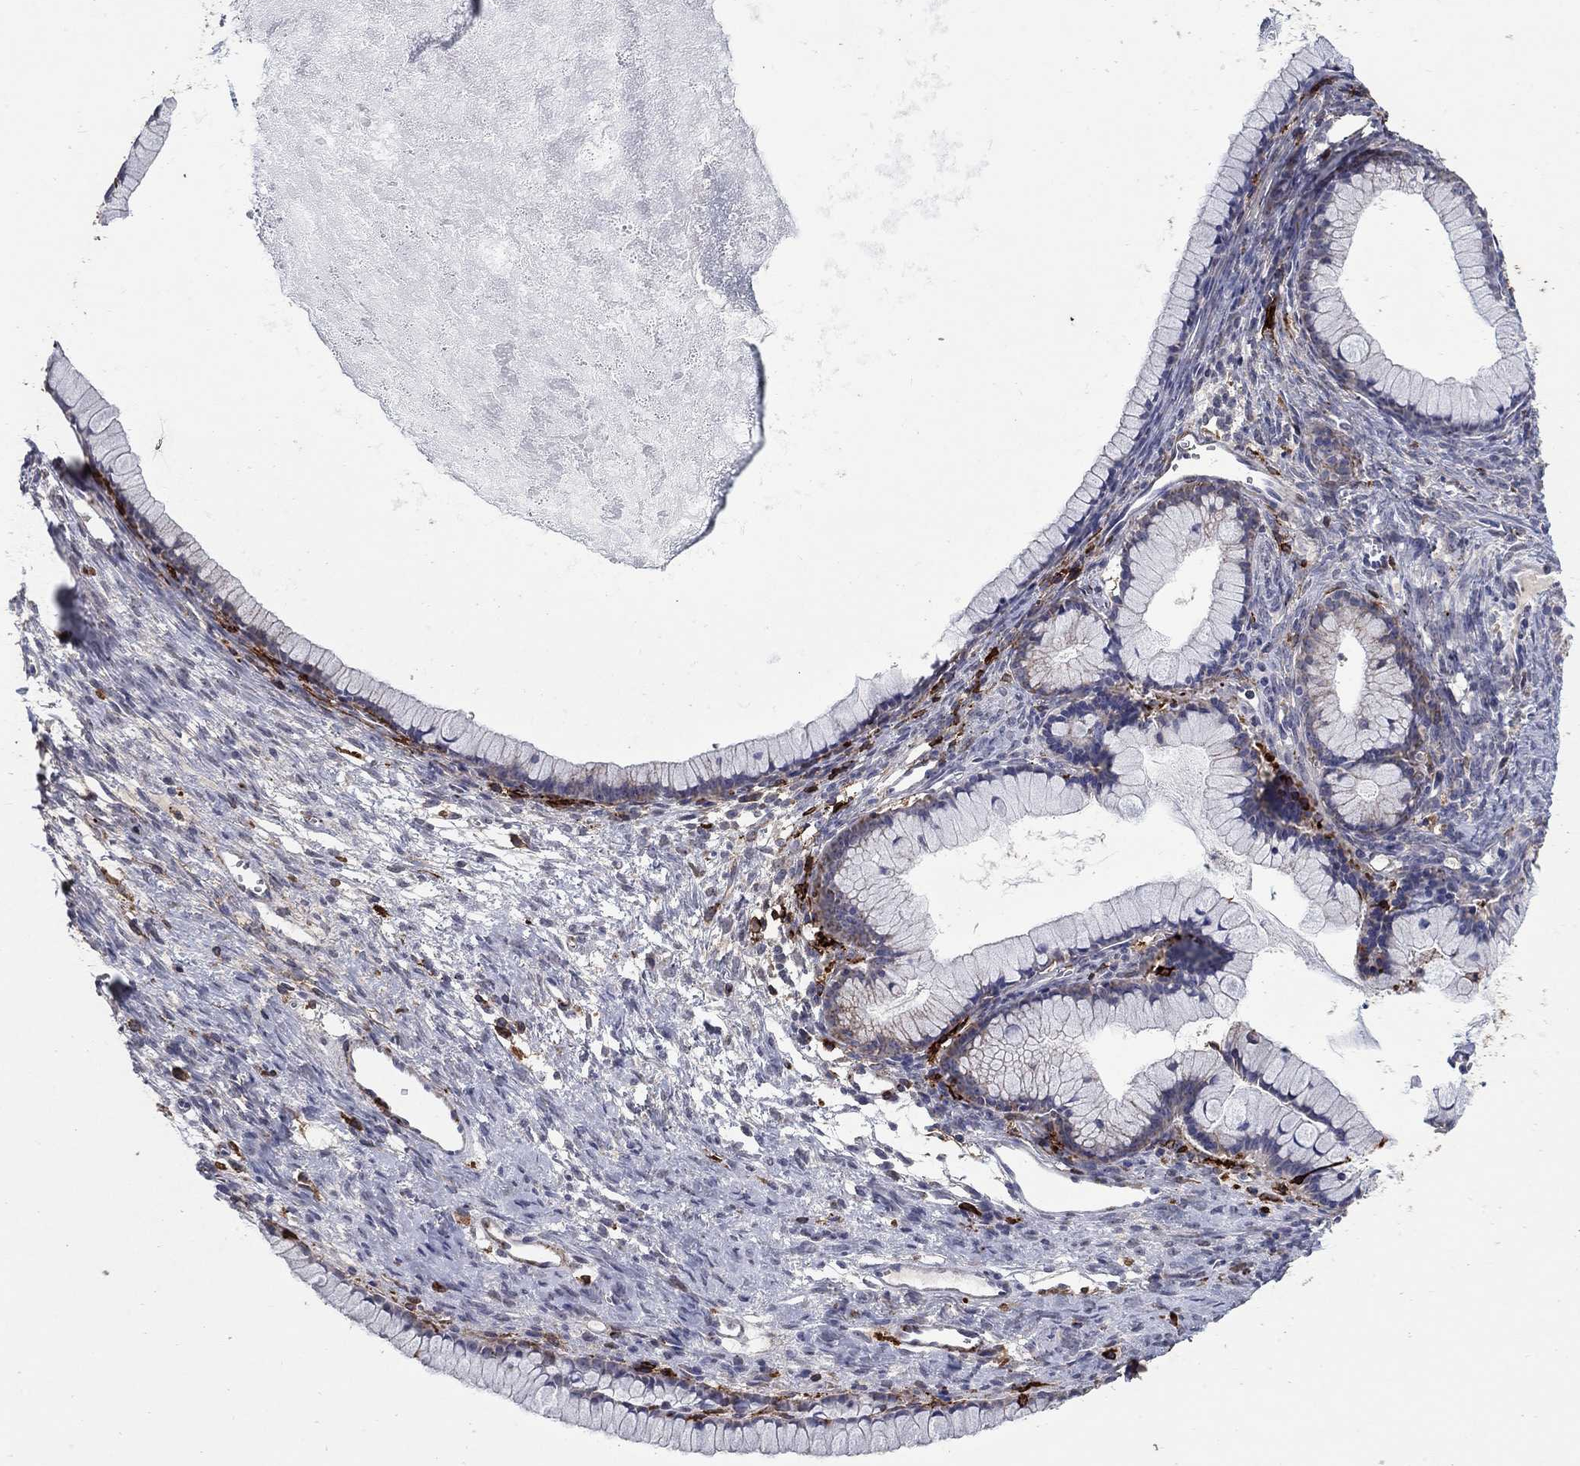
{"staining": {"intensity": "negative", "quantity": "none", "location": "none"}, "tissue": "ovarian cancer", "cell_type": "Tumor cells", "image_type": "cancer", "snomed": [{"axis": "morphology", "description": "Cystadenocarcinoma, mucinous, NOS"}, {"axis": "topography", "description": "Ovary"}], "caption": "Tumor cells are negative for protein expression in human ovarian cancer (mucinous cystadenocarcinoma).", "gene": "GPSM1", "patient": {"sex": "female", "age": 41}}